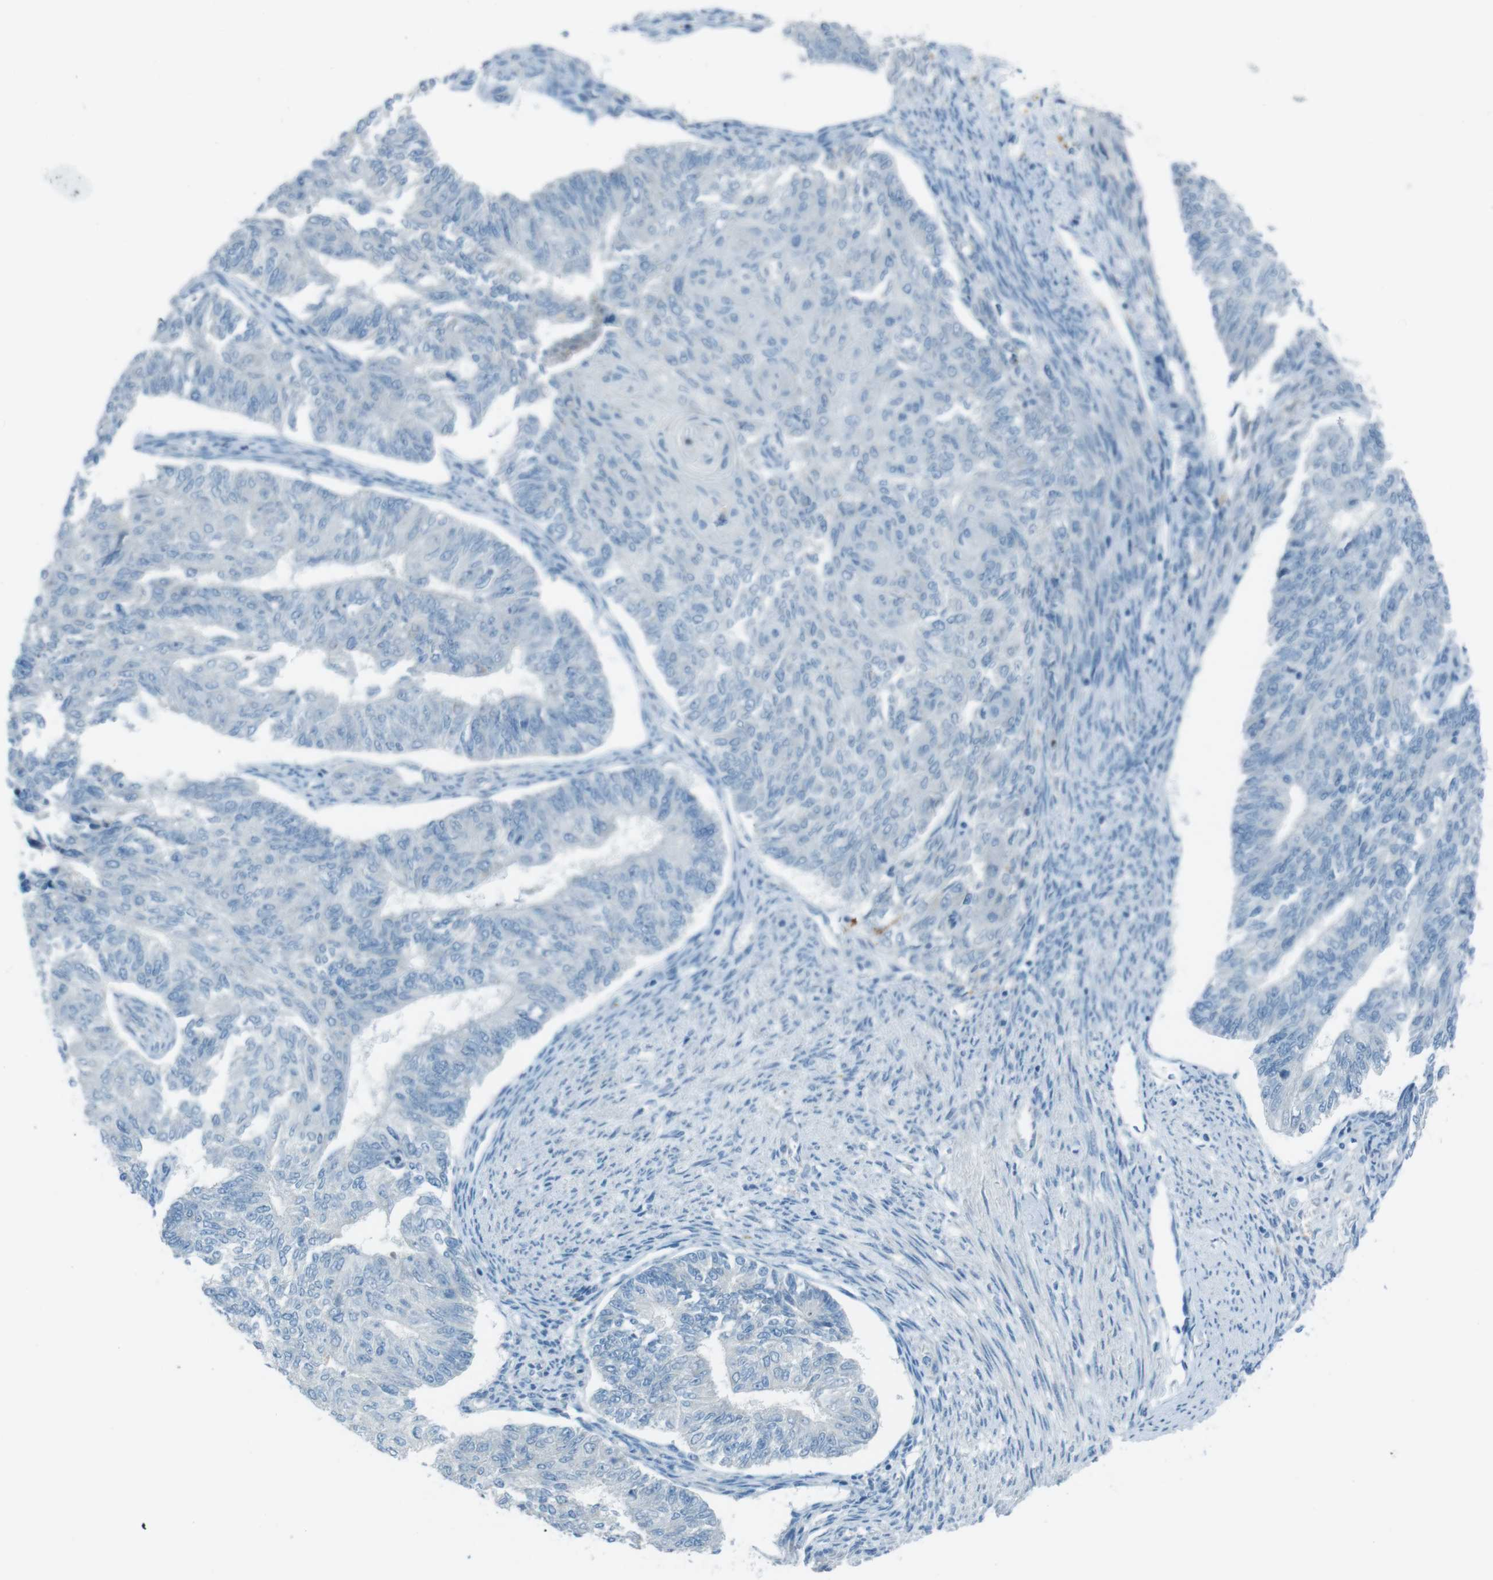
{"staining": {"intensity": "negative", "quantity": "none", "location": "none"}, "tissue": "endometrial cancer", "cell_type": "Tumor cells", "image_type": "cancer", "snomed": [{"axis": "morphology", "description": "Adenocarcinoma, NOS"}, {"axis": "topography", "description": "Endometrium"}], "caption": "Photomicrograph shows no significant protein expression in tumor cells of endometrial adenocarcinoma.", "gene": "TXNDC15", "patient": {"sex": "female", "age": 32}}